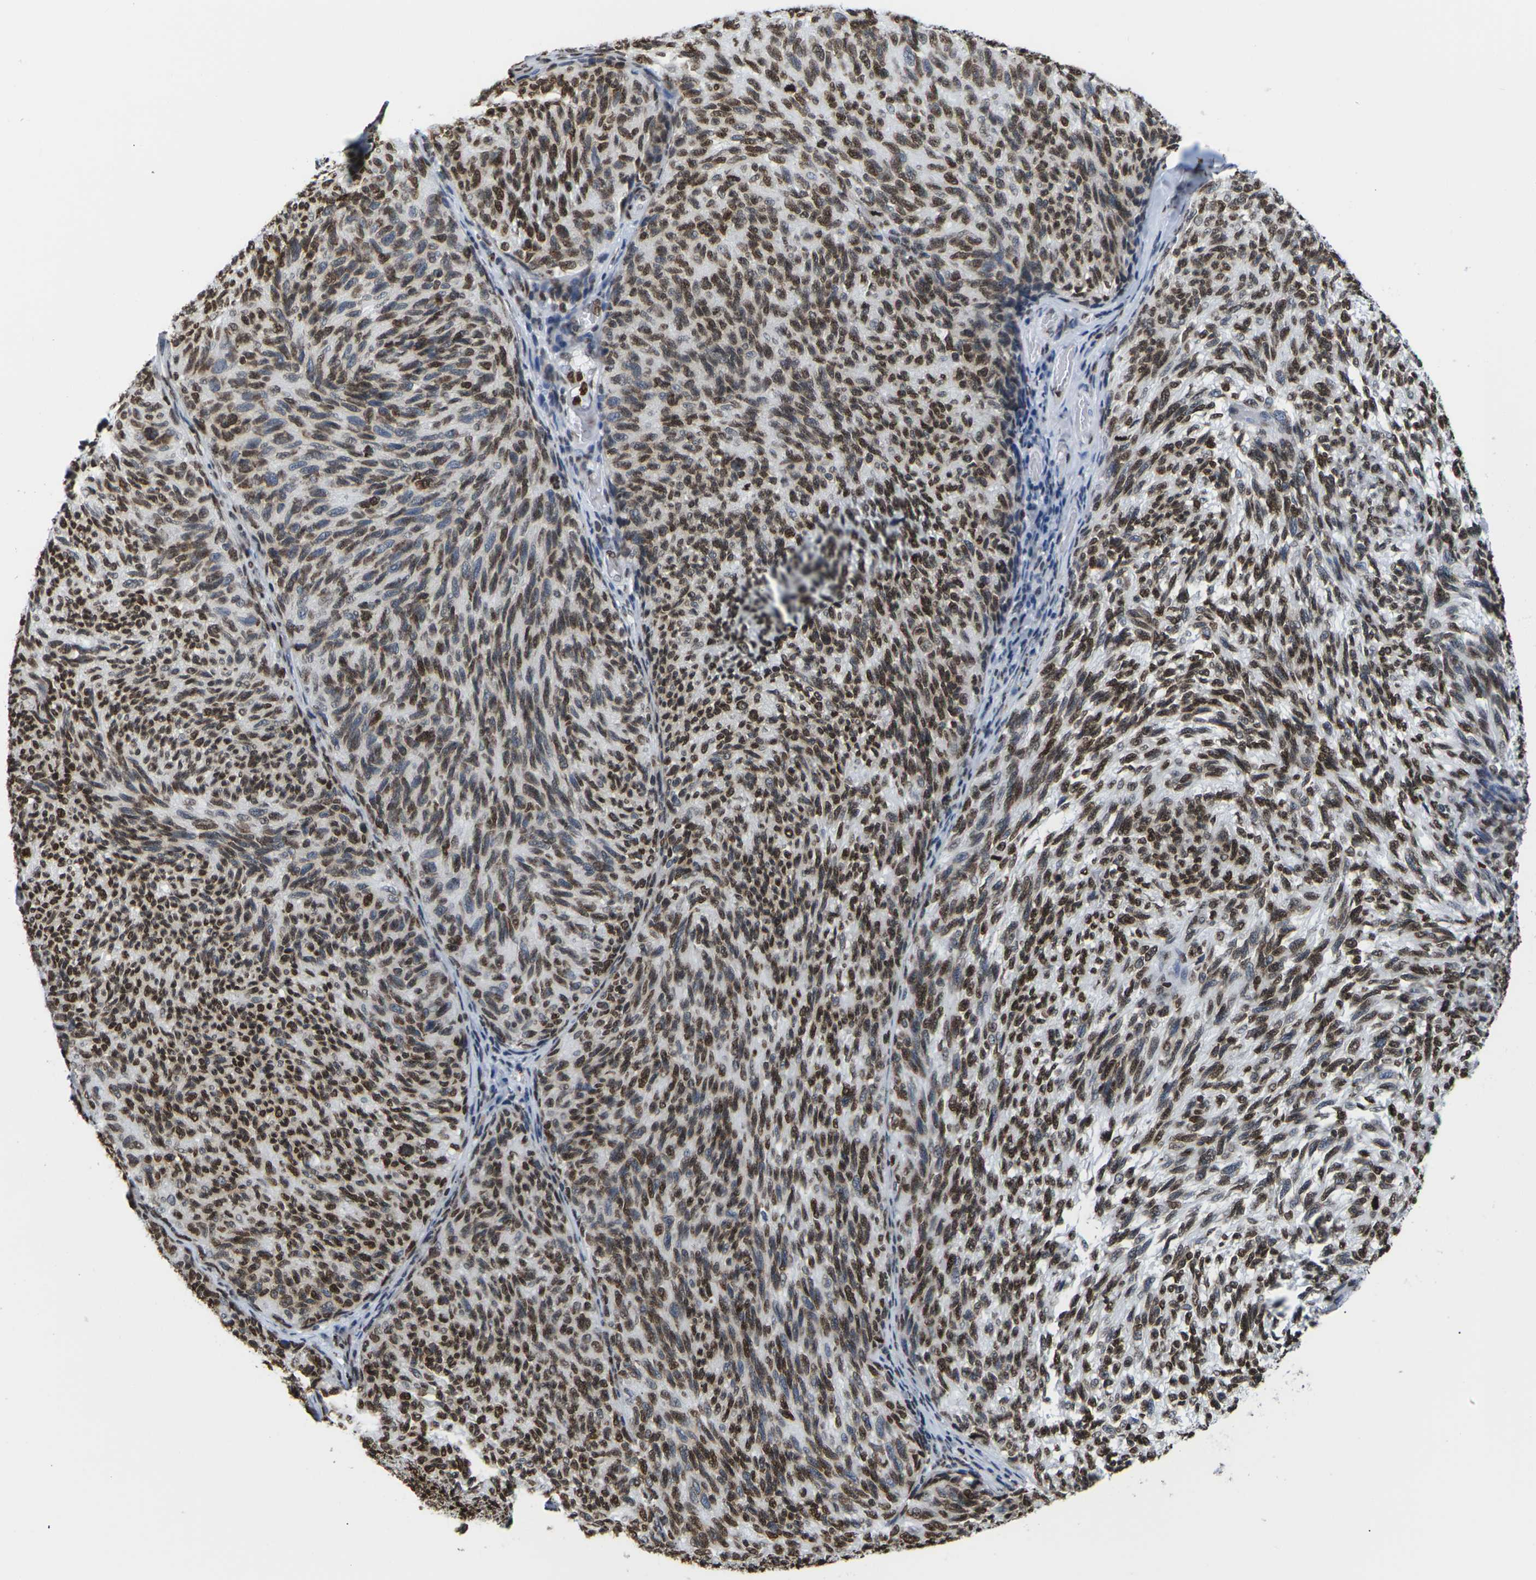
{"staining": {"intensity": "strong", "quantity": ">75%", "location": "nuclear"}, "tissue": "melanoma", "cell_type": "Tumor cells", "image_type": "cancer", "snomed": [{"axis": "morphology", "description": "Malignant melanoma, NOS"}, {"axis": "topography", "description": "Skin"}], "caption": "This histopathology image shows IHC staining of melanoma, with high strong nuclear positivity in about >75% of tumor cells.", "gene": "H2AC21", "patient": {"sex": "female", "age": 73}}